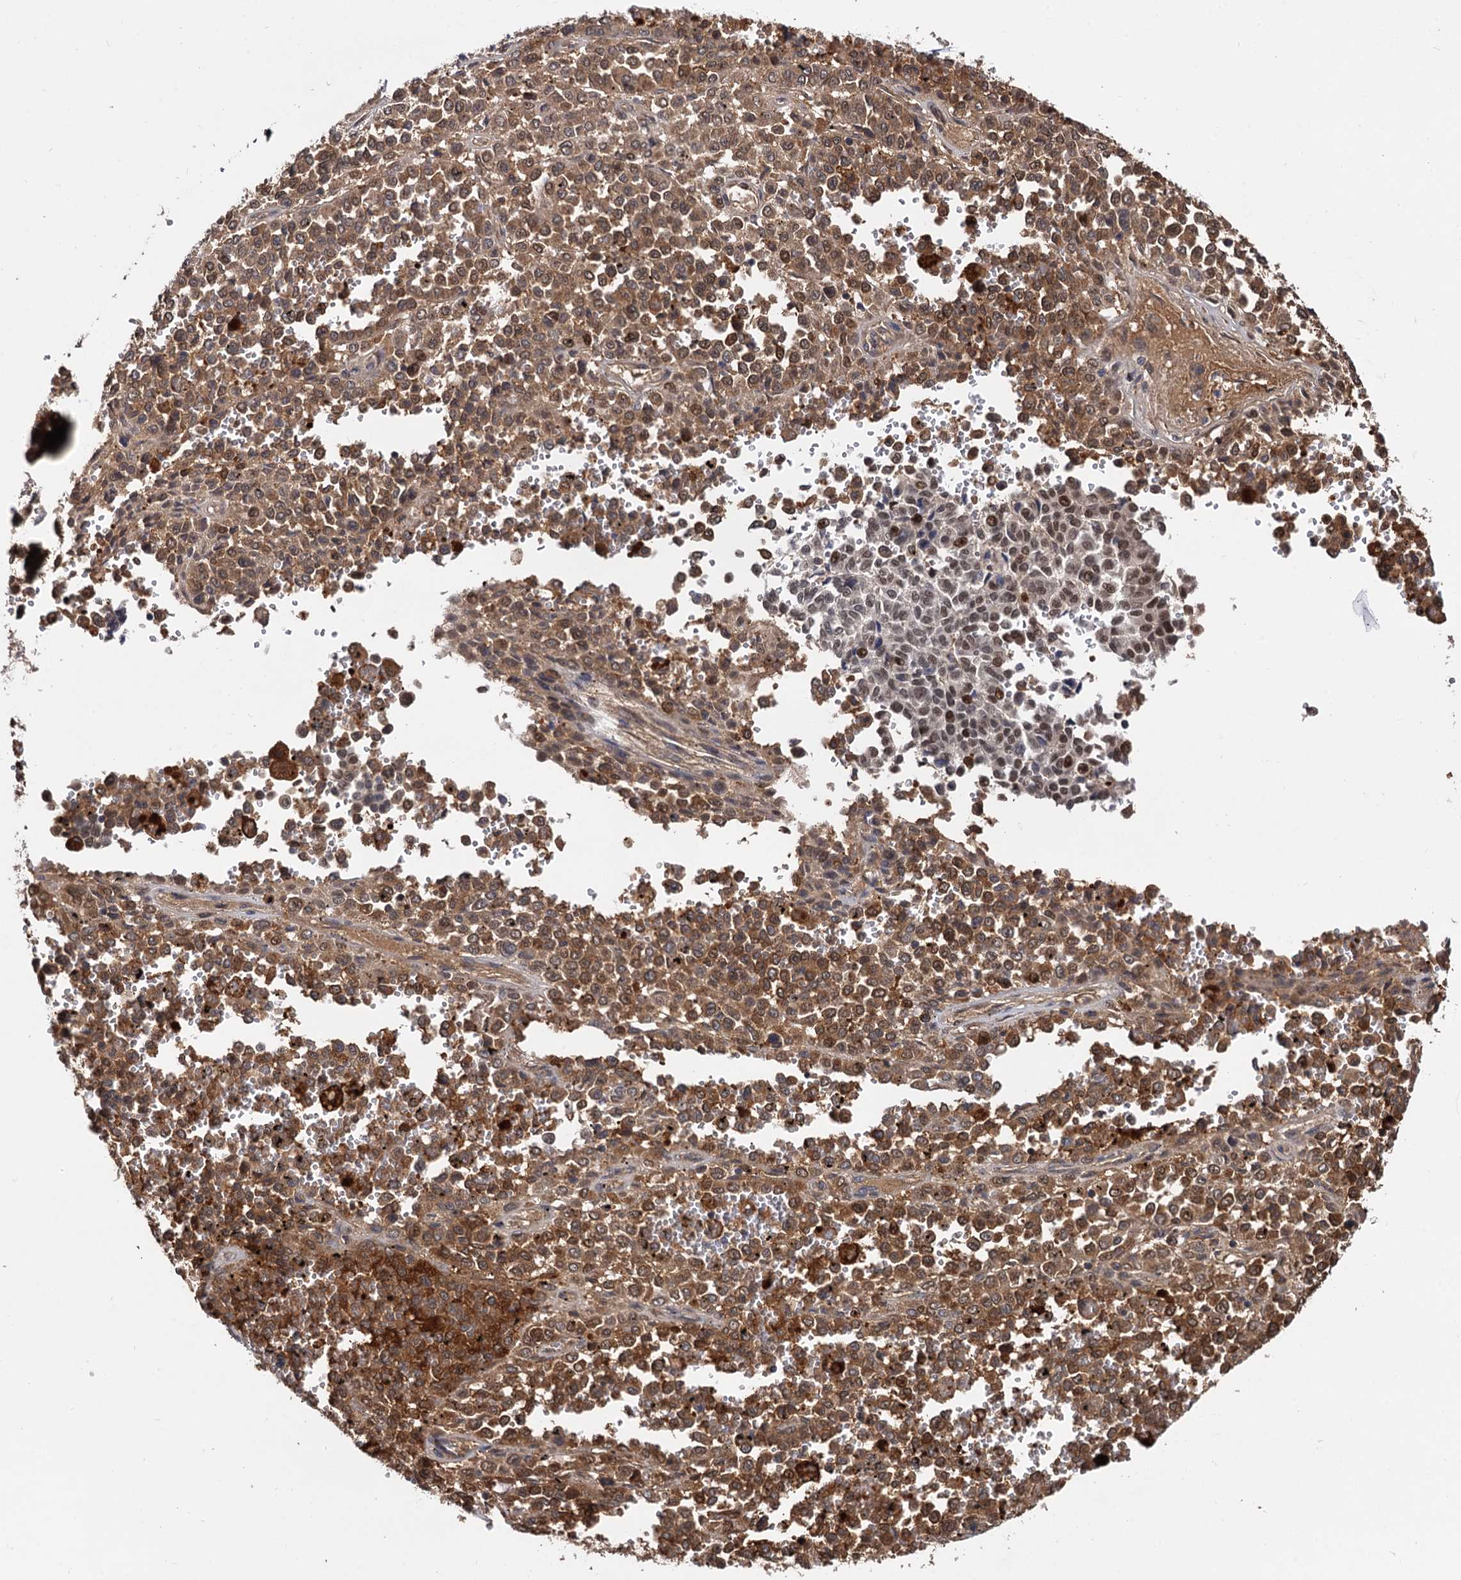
{"staining": {"intensity": "moderate", "quantity": ">75%", "location": "cytoplasmic/membranous,nuclear"}, "tissue": "melanoma", "cell_type": "Tumor cells", "image_type": "cancer", "snomed": [{"axis": "morphology", "description": "Malignant melanoma, Metastatic site"}, {"axis": "topography", "description": "Pancreas"}], "caption": "Moderate cytoplasmic/membranous and nuclear expression is present in approximately >75% of tumor cells in melanoma. The staining was performed using DAB, with brown indicating positive protein expression. Nuclei are stained blue with hematoxylin.", "gene": "SELENOP", "patient": {"sex": "female", "age": 30}}